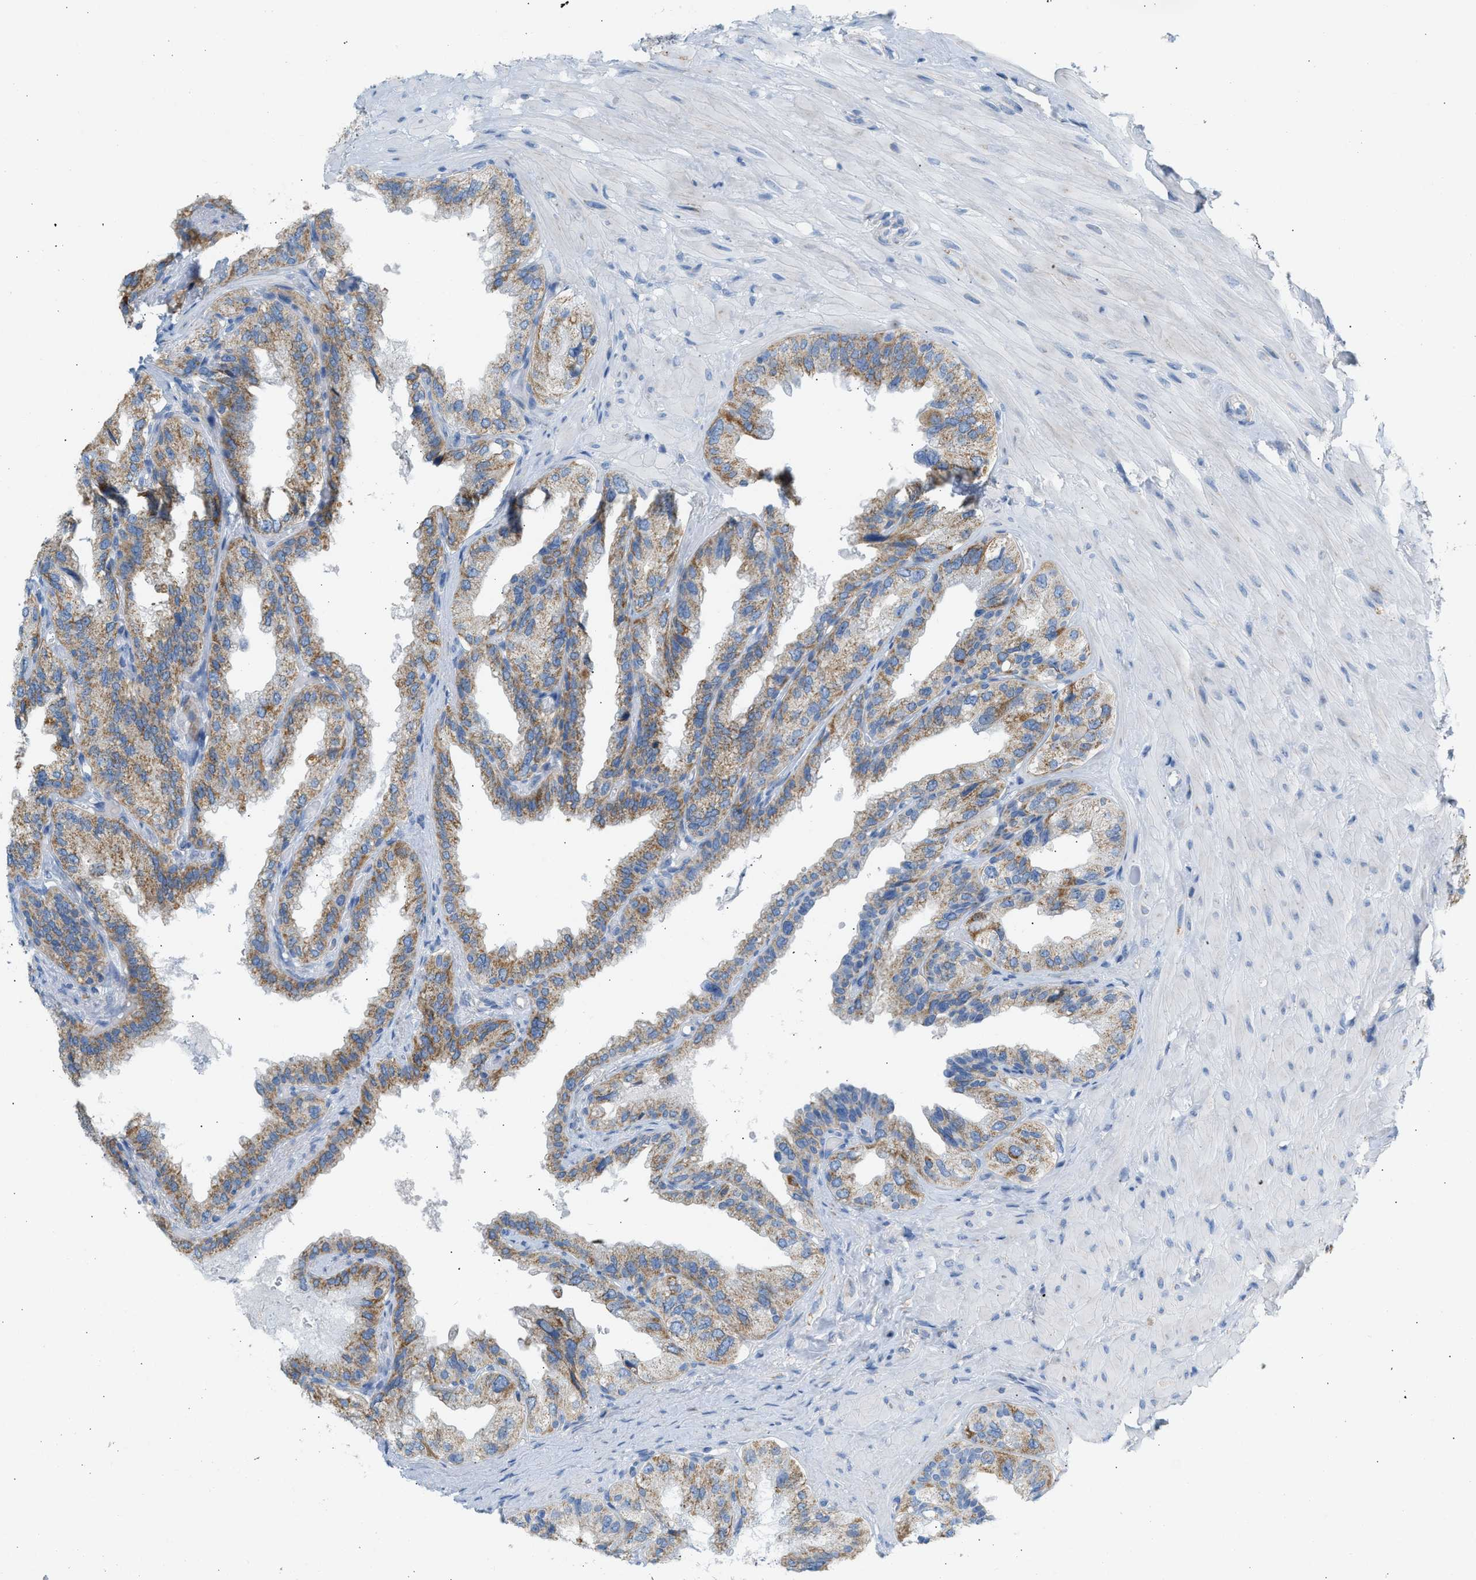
{"staining": {"intensity": "moderate", "quantity": ">75%", "location": "cytoplasmic/membranous"}, "tissue": "seminal vesicle", "cell_type": "Glandular cells", "image_type": "normal", "snomed": [{"axis": "morphology", "description": "Normal tissue, NOS"}, {"axis": "topography", "description": "Seminal veicle"}], "caption": "A brown stain highlights moderate cytoplasmic/membranous staining of a protein in glandular cells of normal seminal vesicle. (brown staining indicates protein expression, while blue staining denotes nuclei).", "gene": "NDUFS8", "patient": {"sex": "male", "age": 68}}